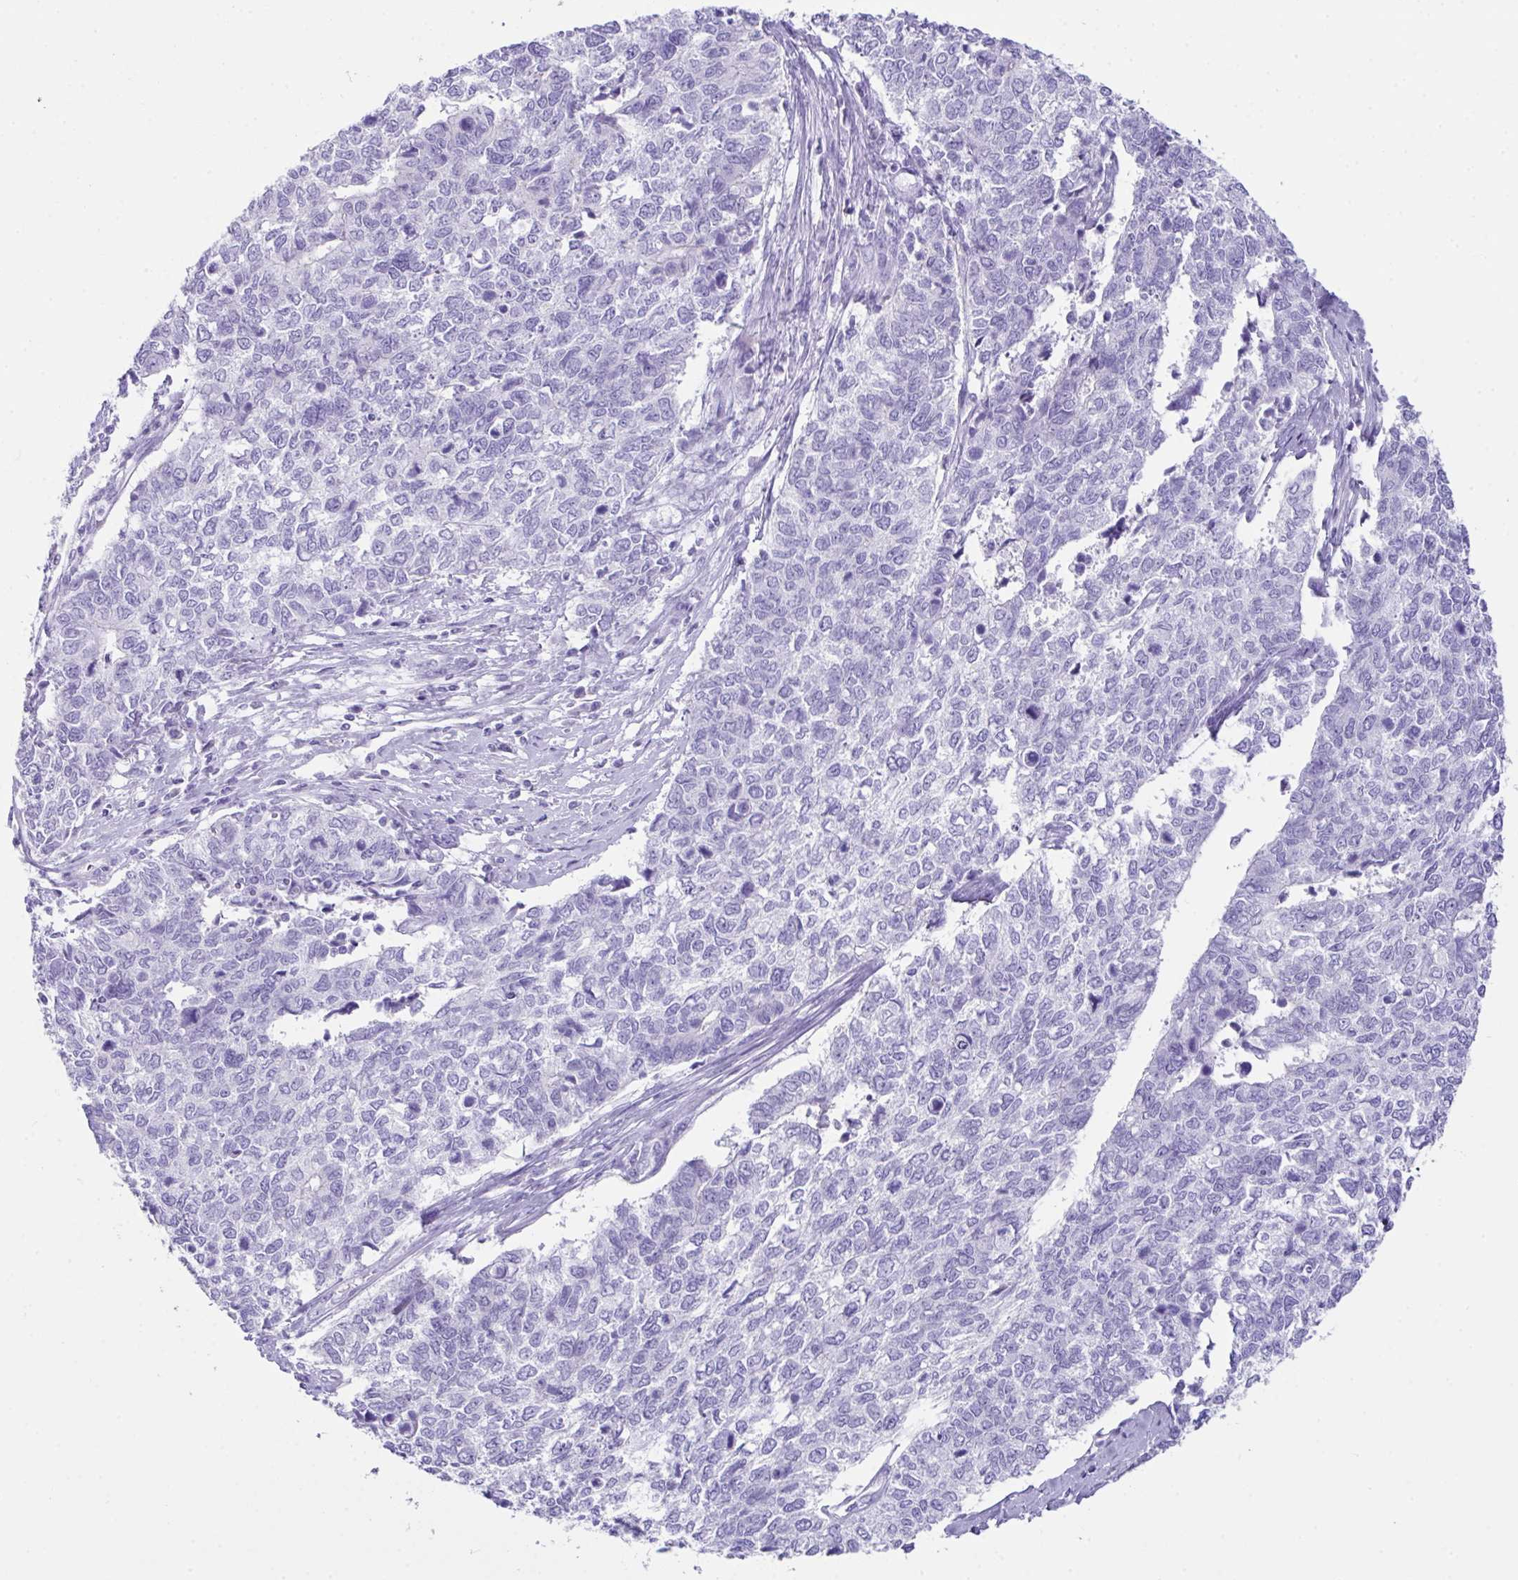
{"staining": {"intensity": "negative", "quantity": "none", "location": "none"}, "tissue": "cervical cancer", "cell_type": "Tumor cells", "image_type": "cancer", "snomed": [{"axis": "morphology", "description": "Adenocarcinoma, NOS"}, {"axis": "topography", "description": "Cervix"}], "caption": "DAB (3,3'-diaminobenzidine) immunohistochemical staining of cervical adenocarcinoma exhibits no significant positivity in tumor cells.", "gene": "LGALS4", "patient": {"sex": "female", "age": 63}}